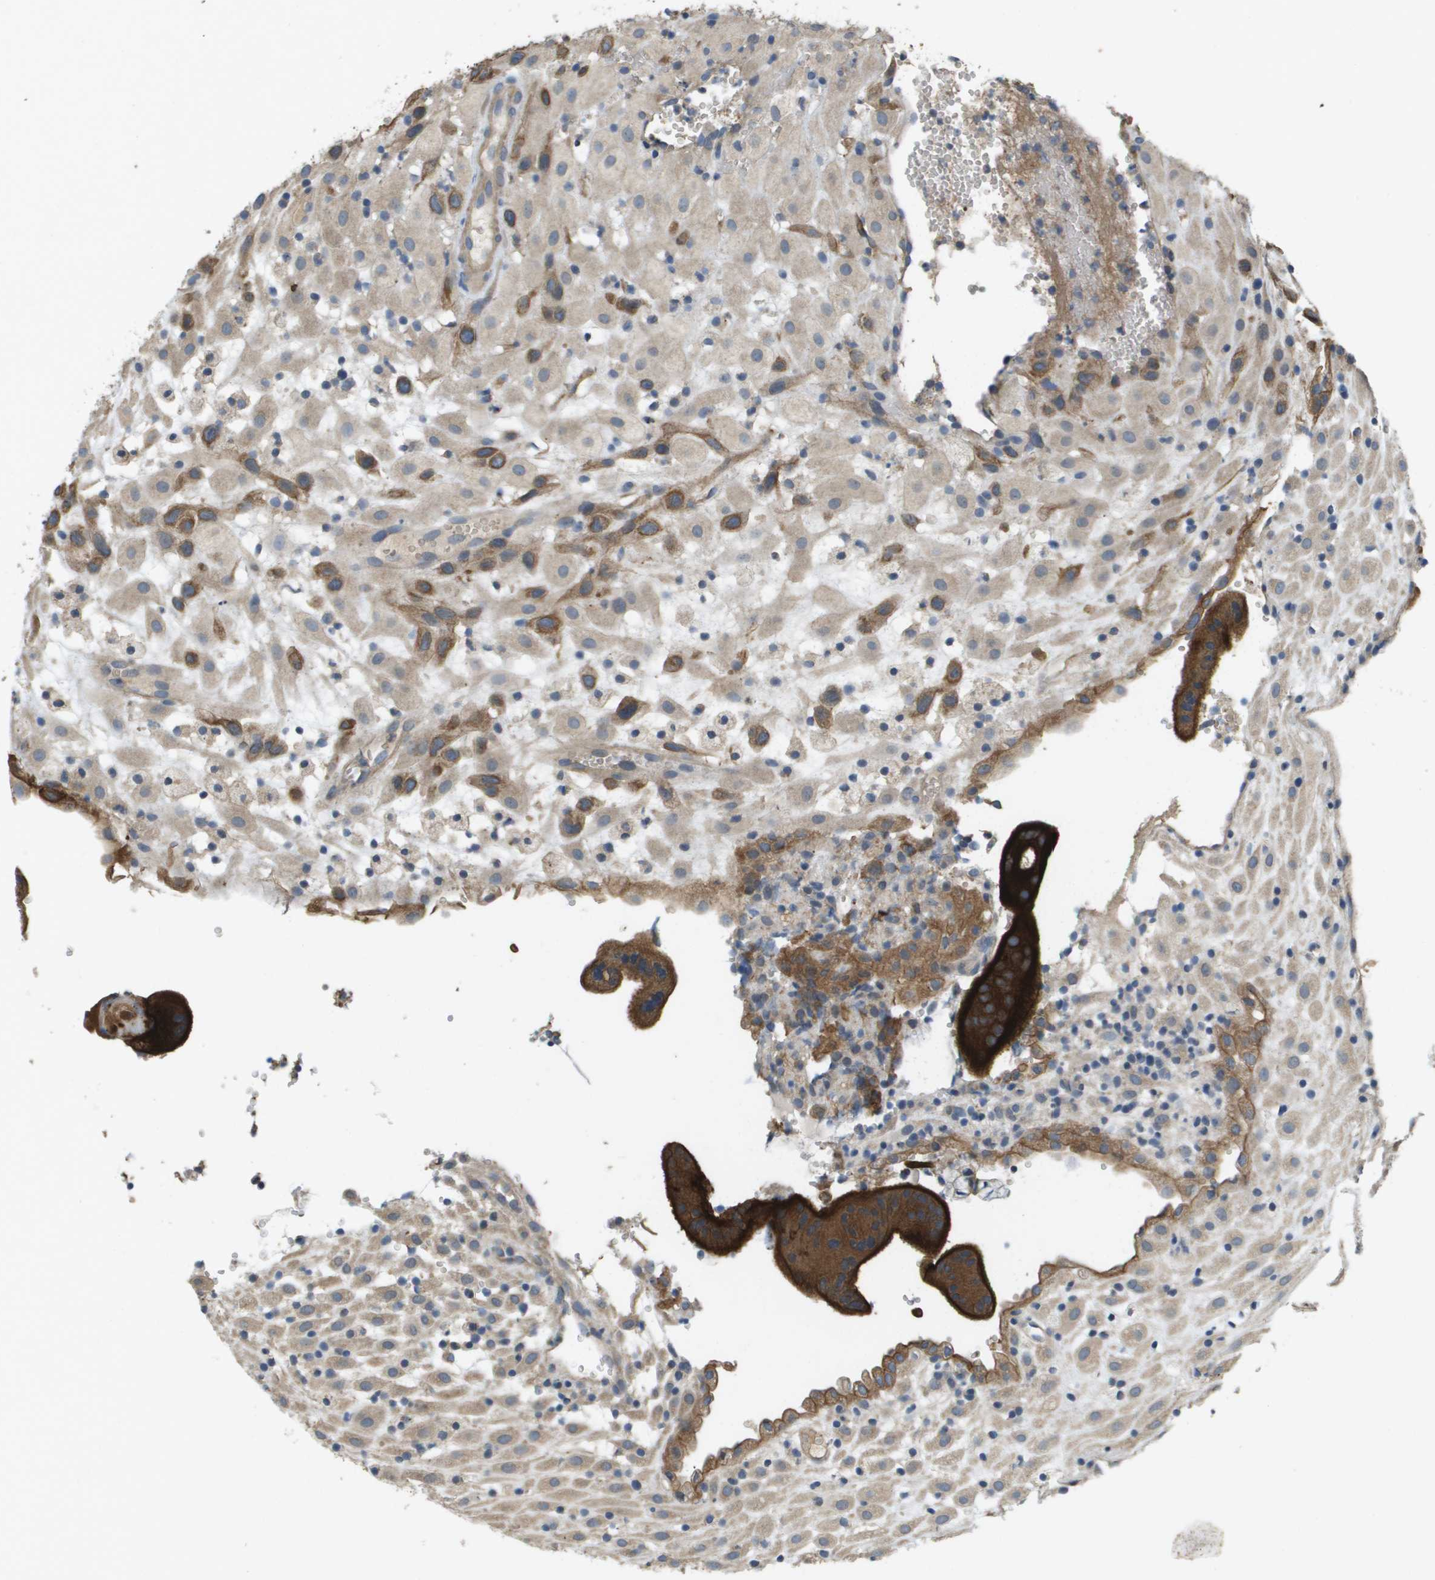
{"staining": {"intensity": "weak", "quantity": ">75%", "location": "cytoplasmic/membranous"}, "tissue": "placenta", "cell_type": "Decidual cells", "image_type": "normal", "snomed": [{"axis": "morphology", "description": "Normal tissue, NOS"}, {"axis": "topography", "description": "Placenta"}], "caption": "Decidual cells reveal low levels of weak cytoplasmic/membranous staining in approximately >75% of cells in unremarkable placenta.", "gene": "KRT23", "patient": {"sex": "female", "age": 18}}